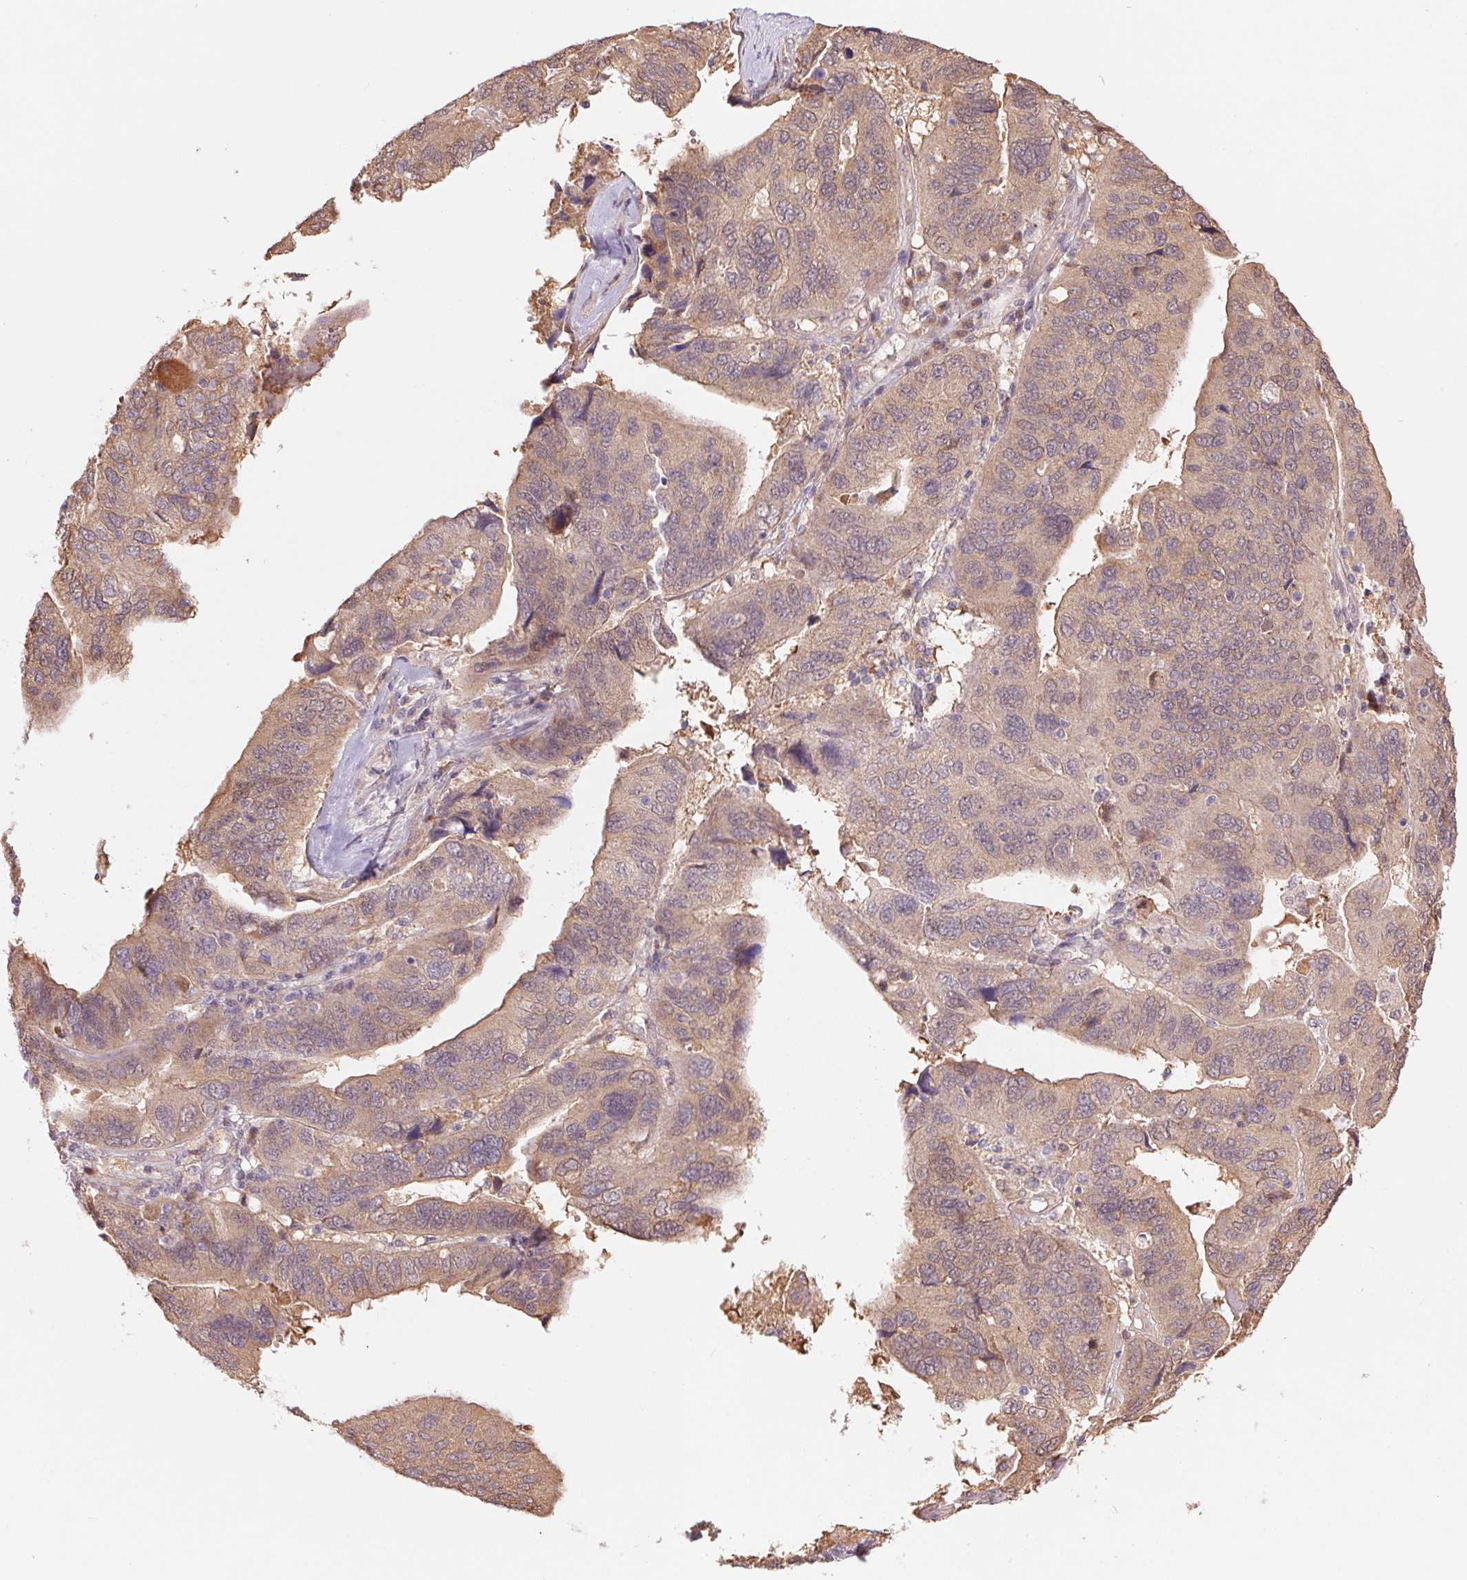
{"staining": {"intensity": "weak", "quantity": "25%-75%", "location": "cytoplasmic/membranous"}, "tissue": "ovarian cancer", "cell_type": "Tumor cells", "image_type": "cancer", "snomed": [{"axis": "morphology", "description": "Cystadenocarcinoma, serous, NOS"}, {"axis": "topography", "description": "Ovary"}], "caption": "This is an image of IHC staining of ovarian cancer, which shows weak expression in the cytoplasmic/membranous of tumor cells.", "gene": "RRM1", "patient": {"sex": "female", "age": 79}}